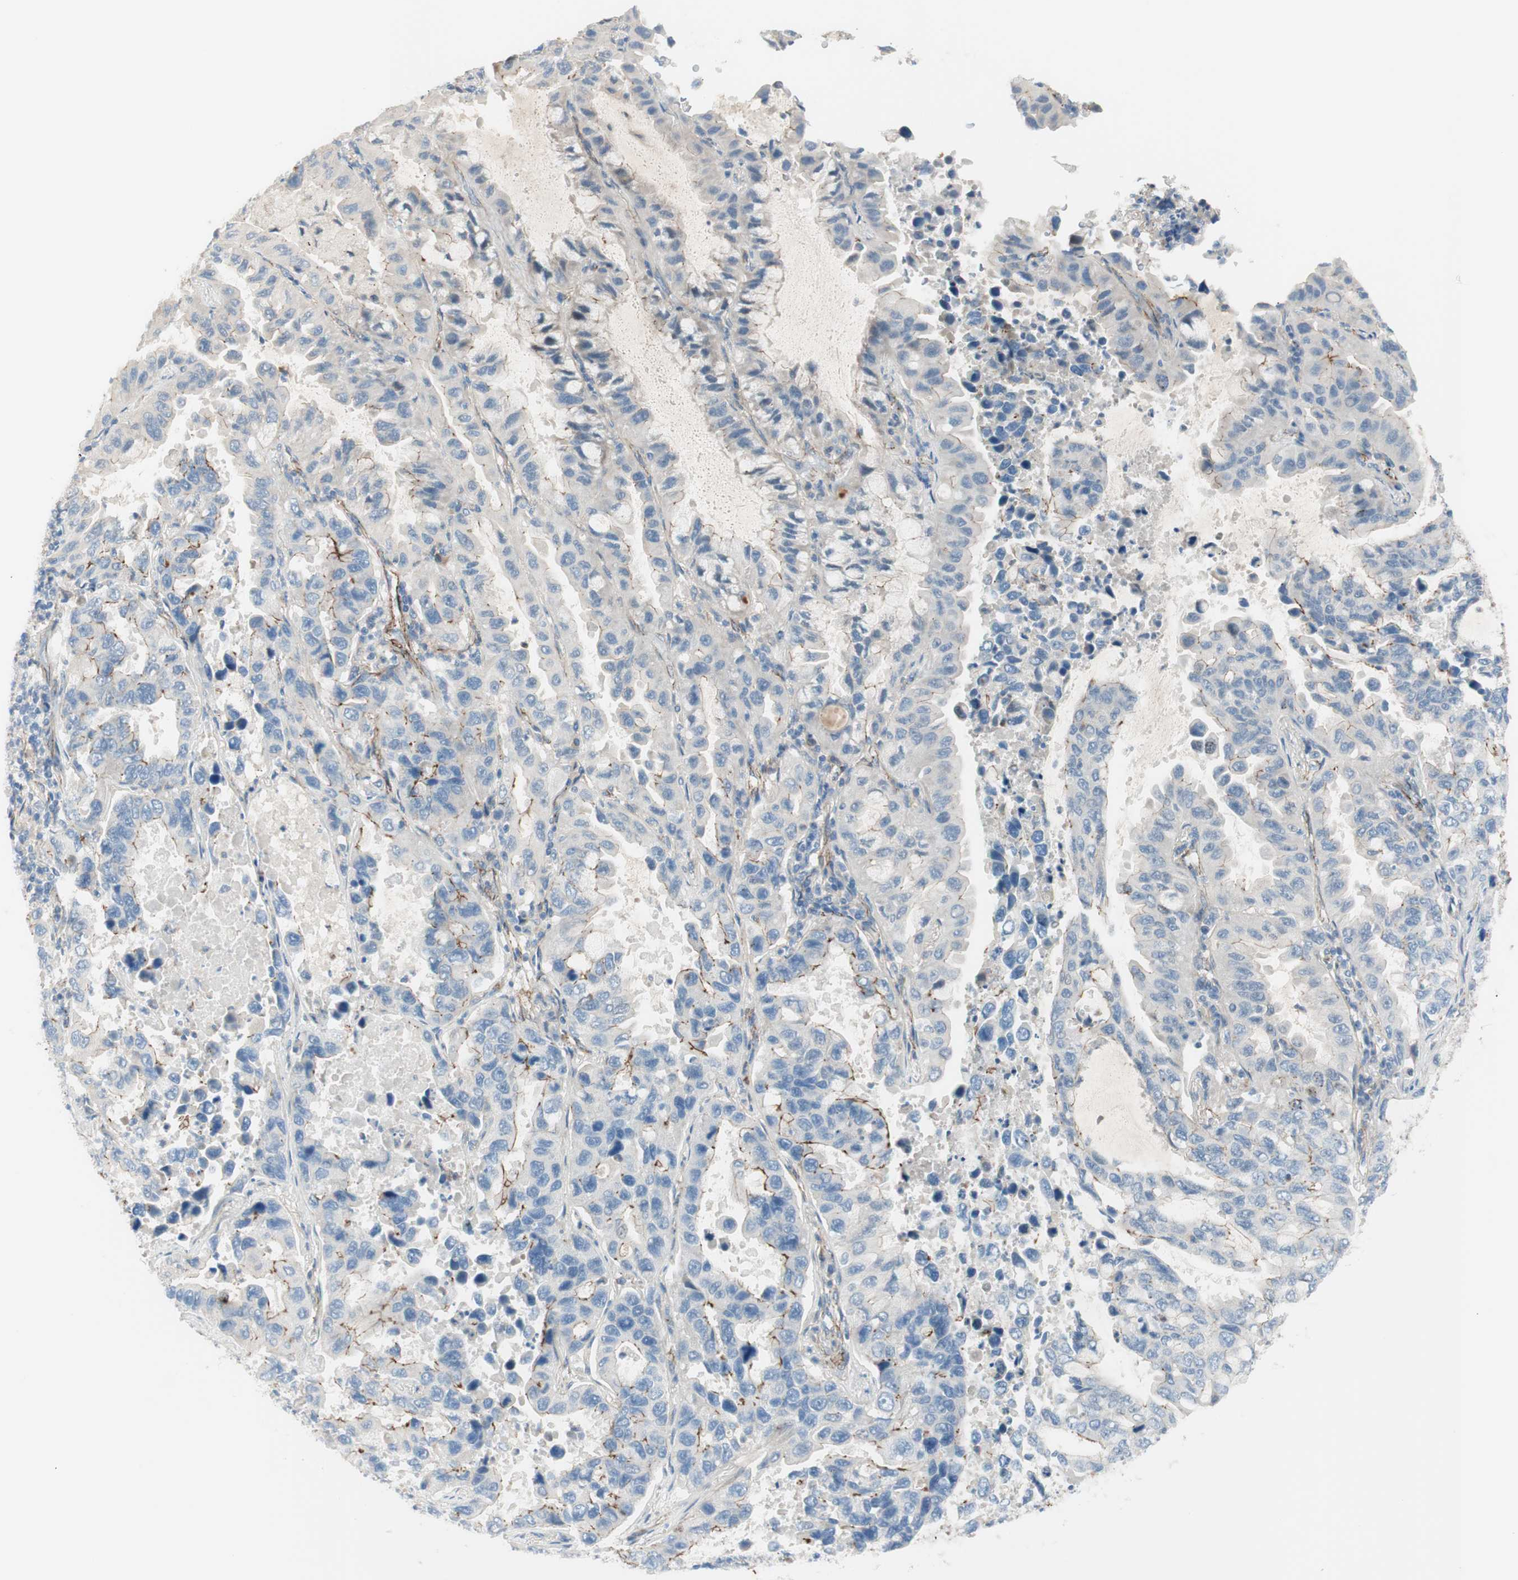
{"staining": {"intensity": "weak", "quantity": "25%-75%", "location": "cytoplasmic/membranous"}, "tissue": "lung cancer", "cell_type": "Tumor cells", "image_type": "cancer", "snomed": [{"axis": "morphology", "description": "Adenocarcinoma, NOS"}, {"axis": "topography", "description": "Lung"}], "caption": "Immunohistochemical staining of human lung cancer (adenocarcinoma) reveals low levels of weak cytoplasmic/membranous expression in about 25%-75% of tumor cells.", "gene": "TJP1", "patient": {"sex": "male", "age": 64}}